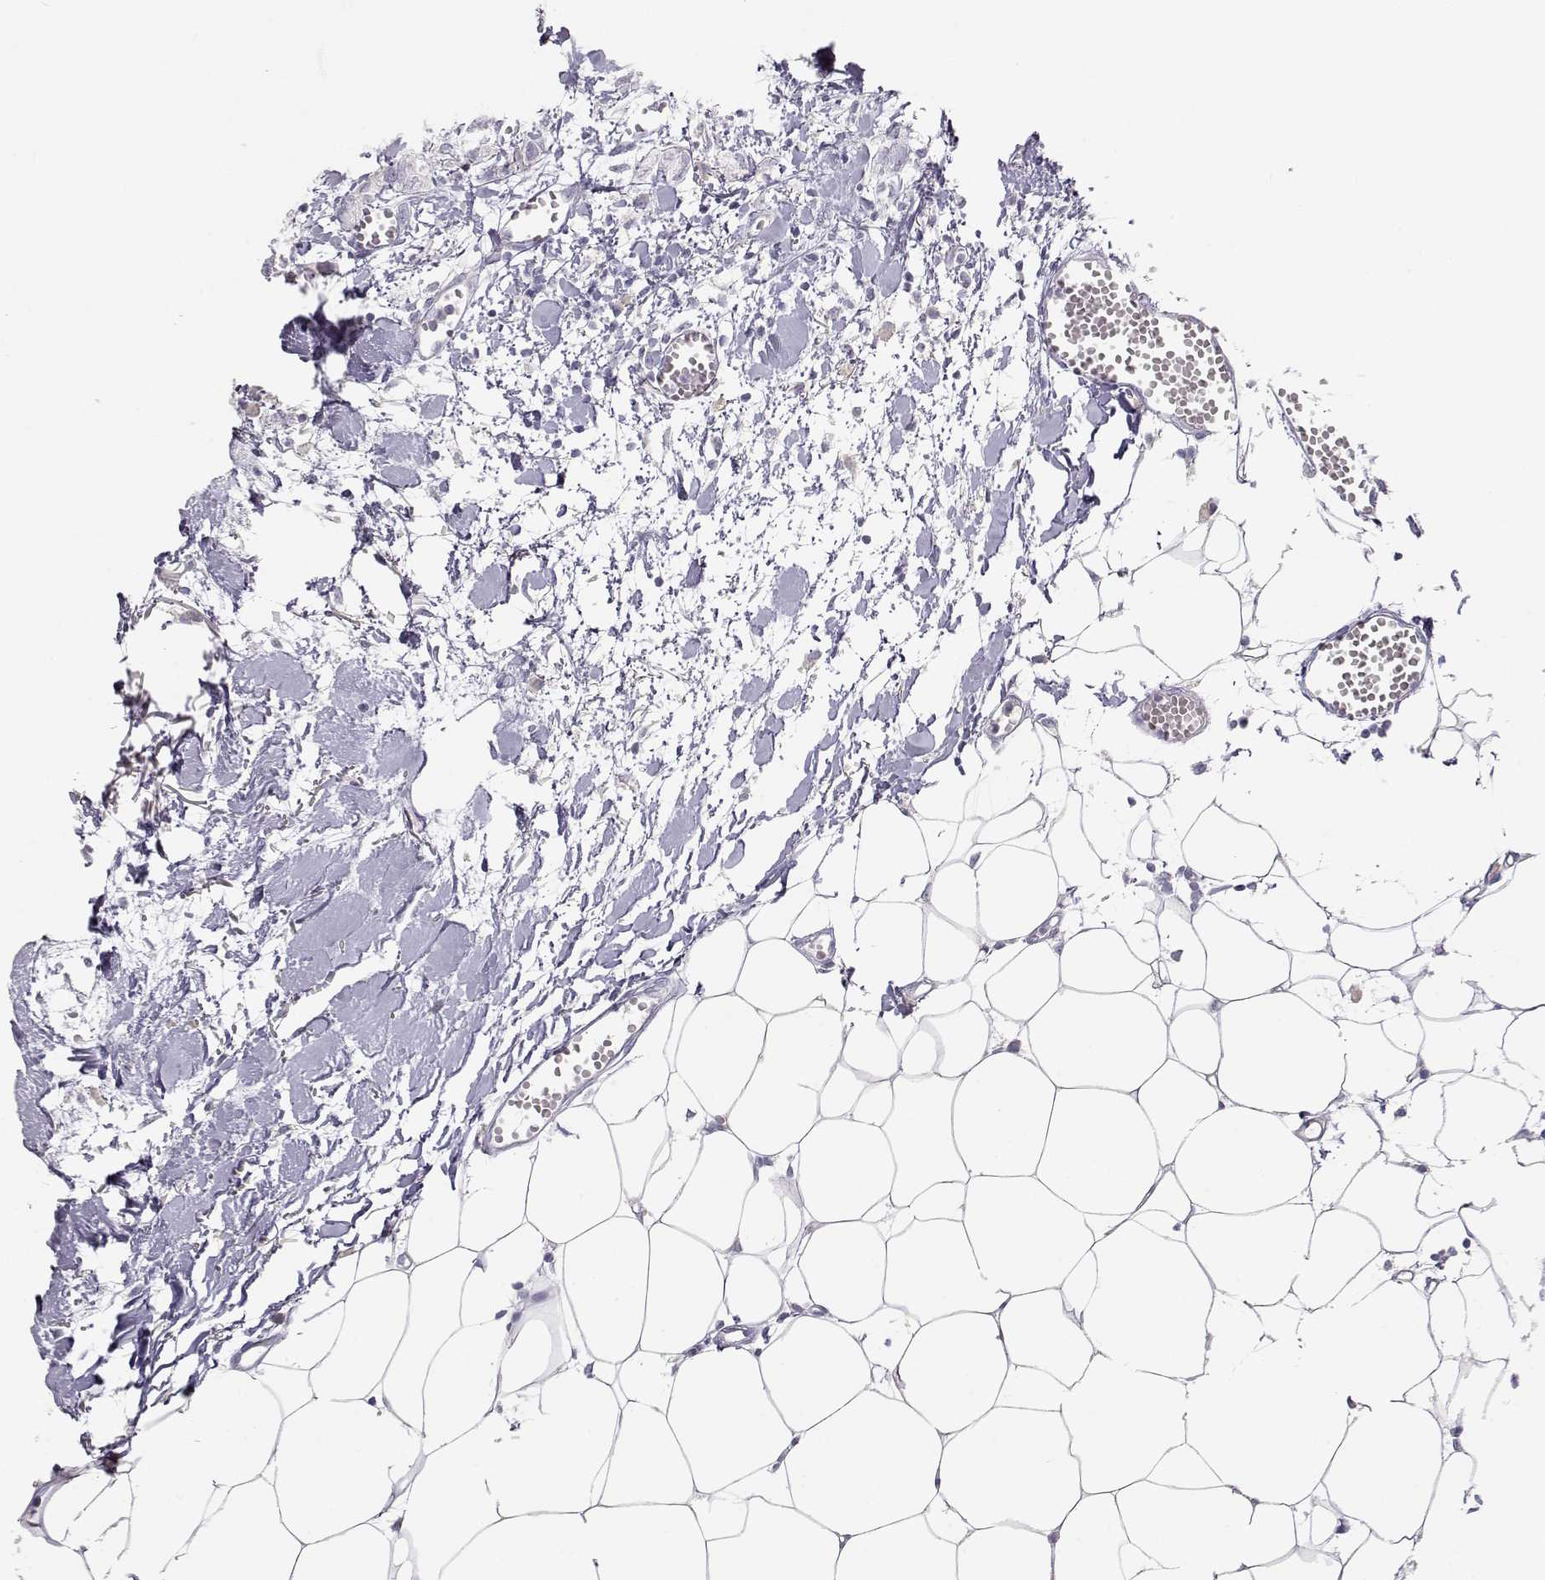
{"staining": {"intensity": "negative", "quantity": "none", "location": "none"}, "tissue": "breast cancer", "cell_type": "Tumor cells", "image_type": "cancer", "snomed": [{"axis": "morphology", "description": "Duct carcinoma"}, {"axis": "topography", "description": "Breast"}], "caption": "Protein analysis of breast cancer (infiltrating ductal carcinoma) demonstrates no significant positivity in tumor cells.", "gene": "LEPR", "patient": {"sex": "female", "age": 85}}